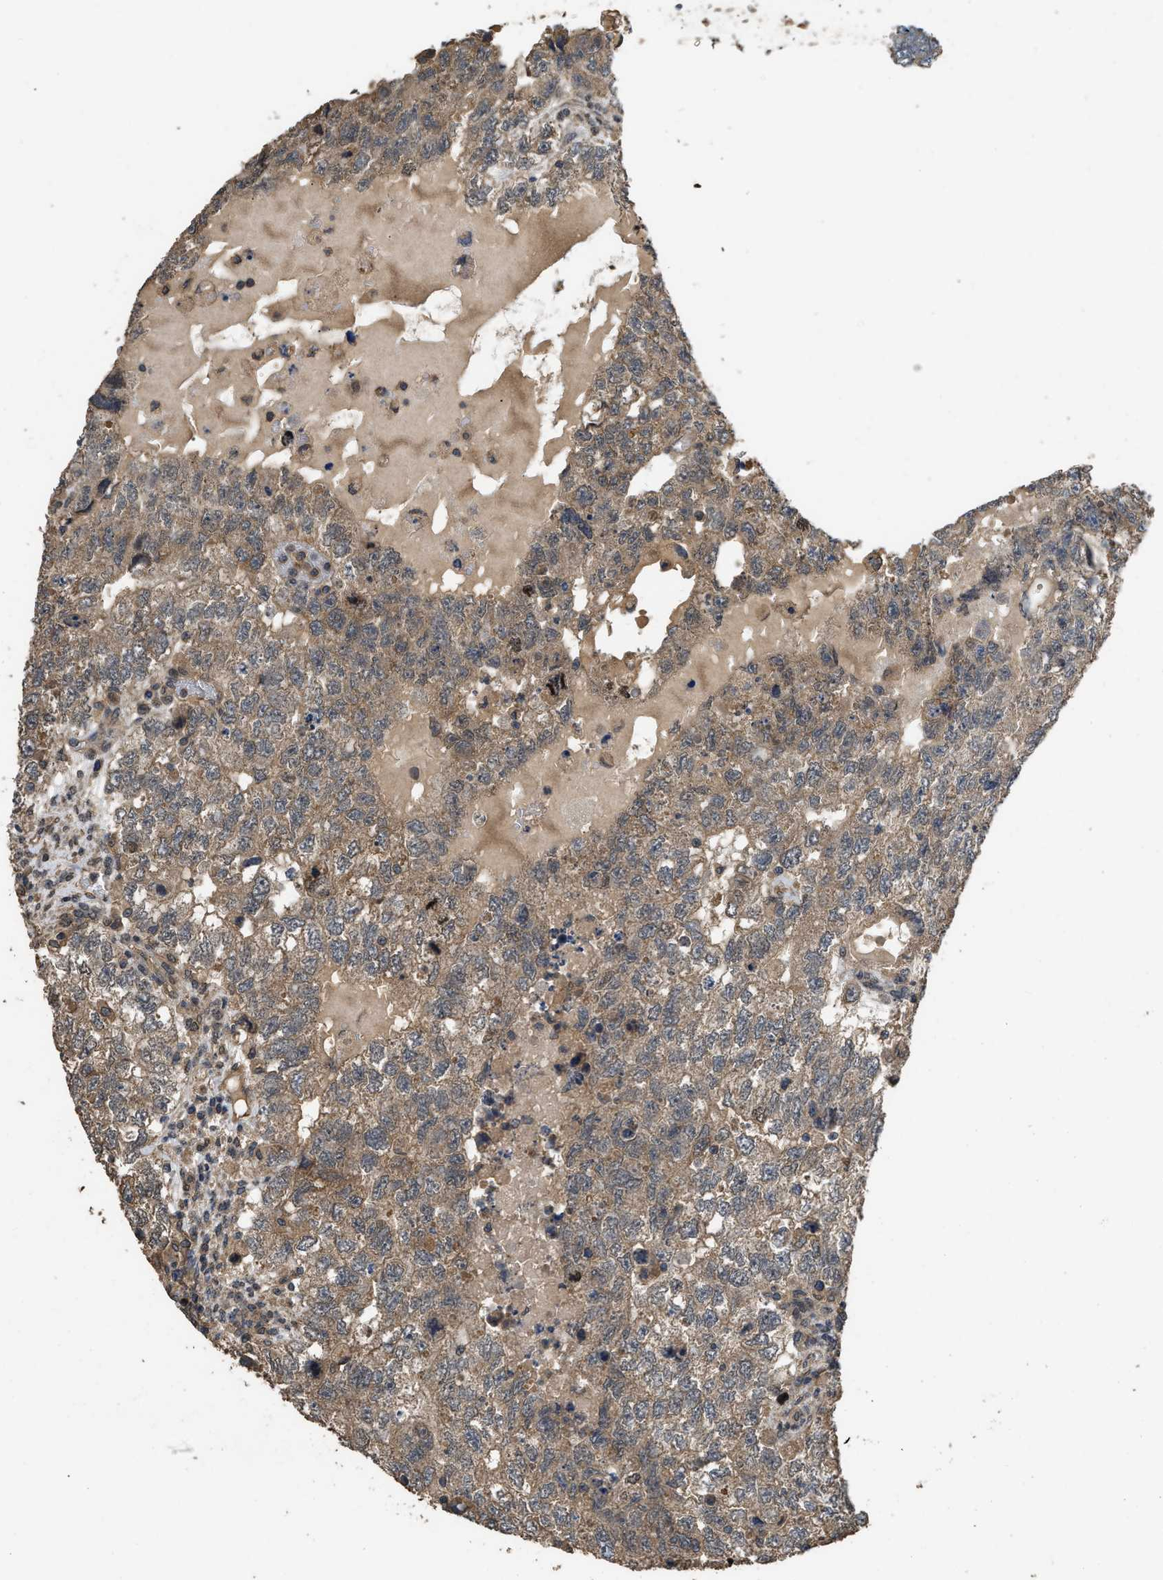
{"staining": {"intensity": "moderate", "quantity": ">75%", "location": "cytoplasmic/membranous"}, "tissue": "testis cancer", "cell_type": "Tumor cells", "image_type": "cancer", "snomed": [{"axis": "morphology", "description": "Carcinoma, Embryonal, NOS"}, {"axis": "topography", "description": "Testis"}], "caption": "A histopathology image of embryonal carcinoma (testis) stained for a protein shows moderate cytoplasmic/membranous brown staining in tumor cells. (DAB (3,3'-diaminobenzidine) IHC, brown staining for protein, blue staining for nuclei).", "gene": "UTRN", "patient": {"sex": "male", "age": 36}}